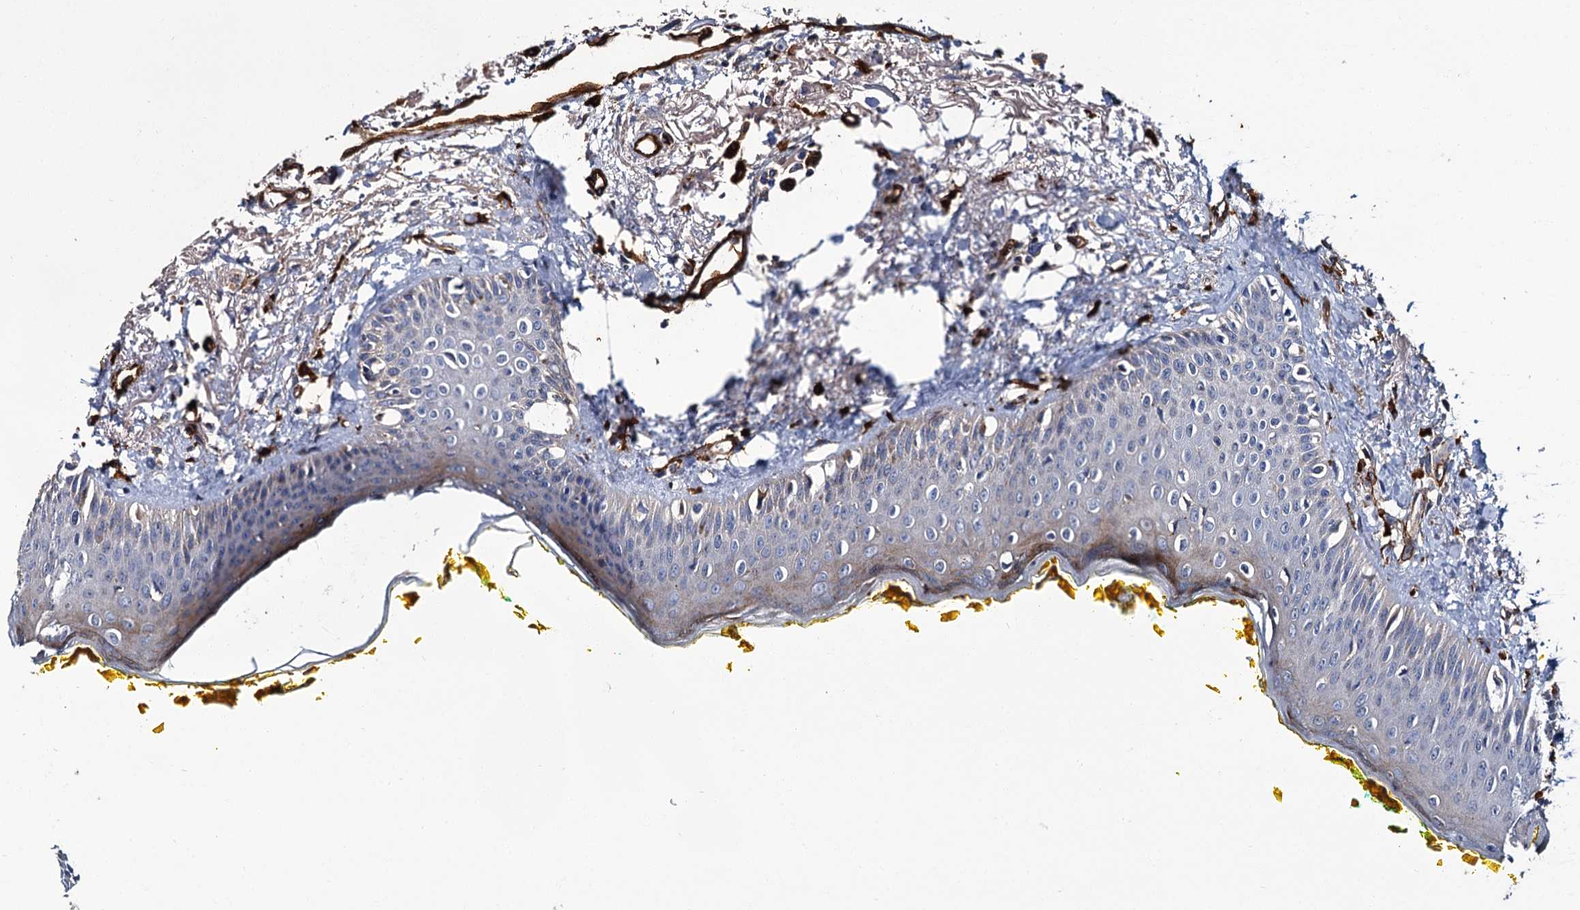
{"staining": {"intensity": "moderate", "quantity": "25%-75%", "location": "cytoplasmic/membranous"}, "tissue": "oral mucosa", "cell_type": "Squamous epithelial cells", "image_type": "normal", "snomed": [{"axis": "morphology", "description": "Normal tissue, NOS"}, {"axis": "topography", "description": "Oral tissue"}], "caption": "DAB immunohistochemical staining of unremarkable oral mucosa demonstrates moderate cytoplasmic/membranous protein positivity in about 25%-75% of squamous epithelial cells. (DAB IHC with brightfield microscopy, high magnification).", "gene": "CACNA1C", "patient": {"sex": "female", "age": 70}}